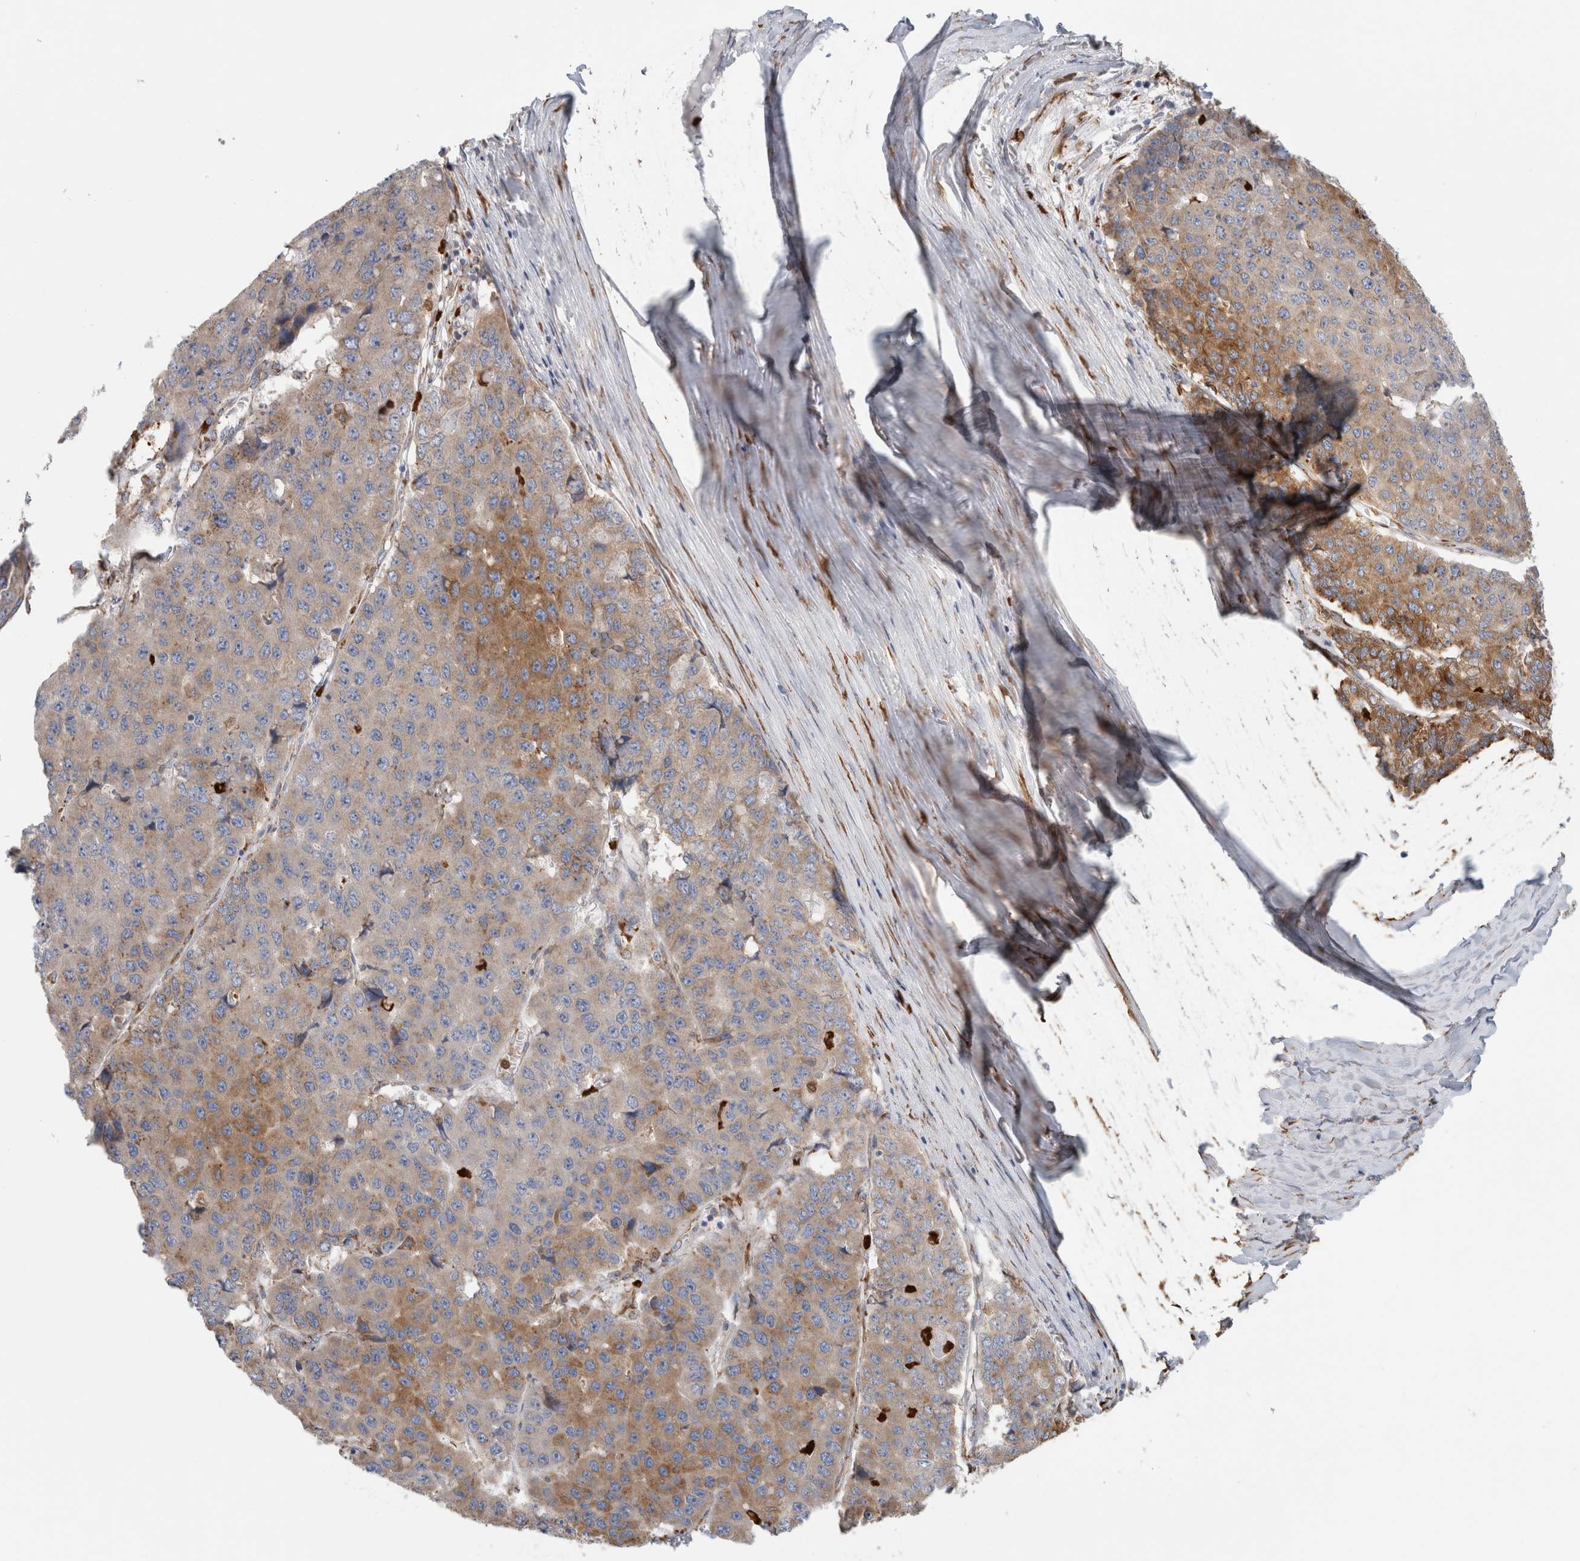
{"staining": {"intensity": "moderate", "quantity": "25%-75%", "location": "cytoplasmic/membranous"}, "tissue": "pancreatic cancer", "cell_type": "Tumor cells", "image_type": "cancer", "snomed": [{"axis": "morphology", "description": "Adenocarcinoma, NOS"}, {"axis": "topography", "description": "Pancreas"}], "caption": "Pancreatic cancer (adenocarcinoma) stained with IHC demonstrates moderate cytoplasmic/membranous expression in approximately 25%-75% of tumor cells.", "gene": "P4HA1", "patient": {"sex": "male", "age": 50}}